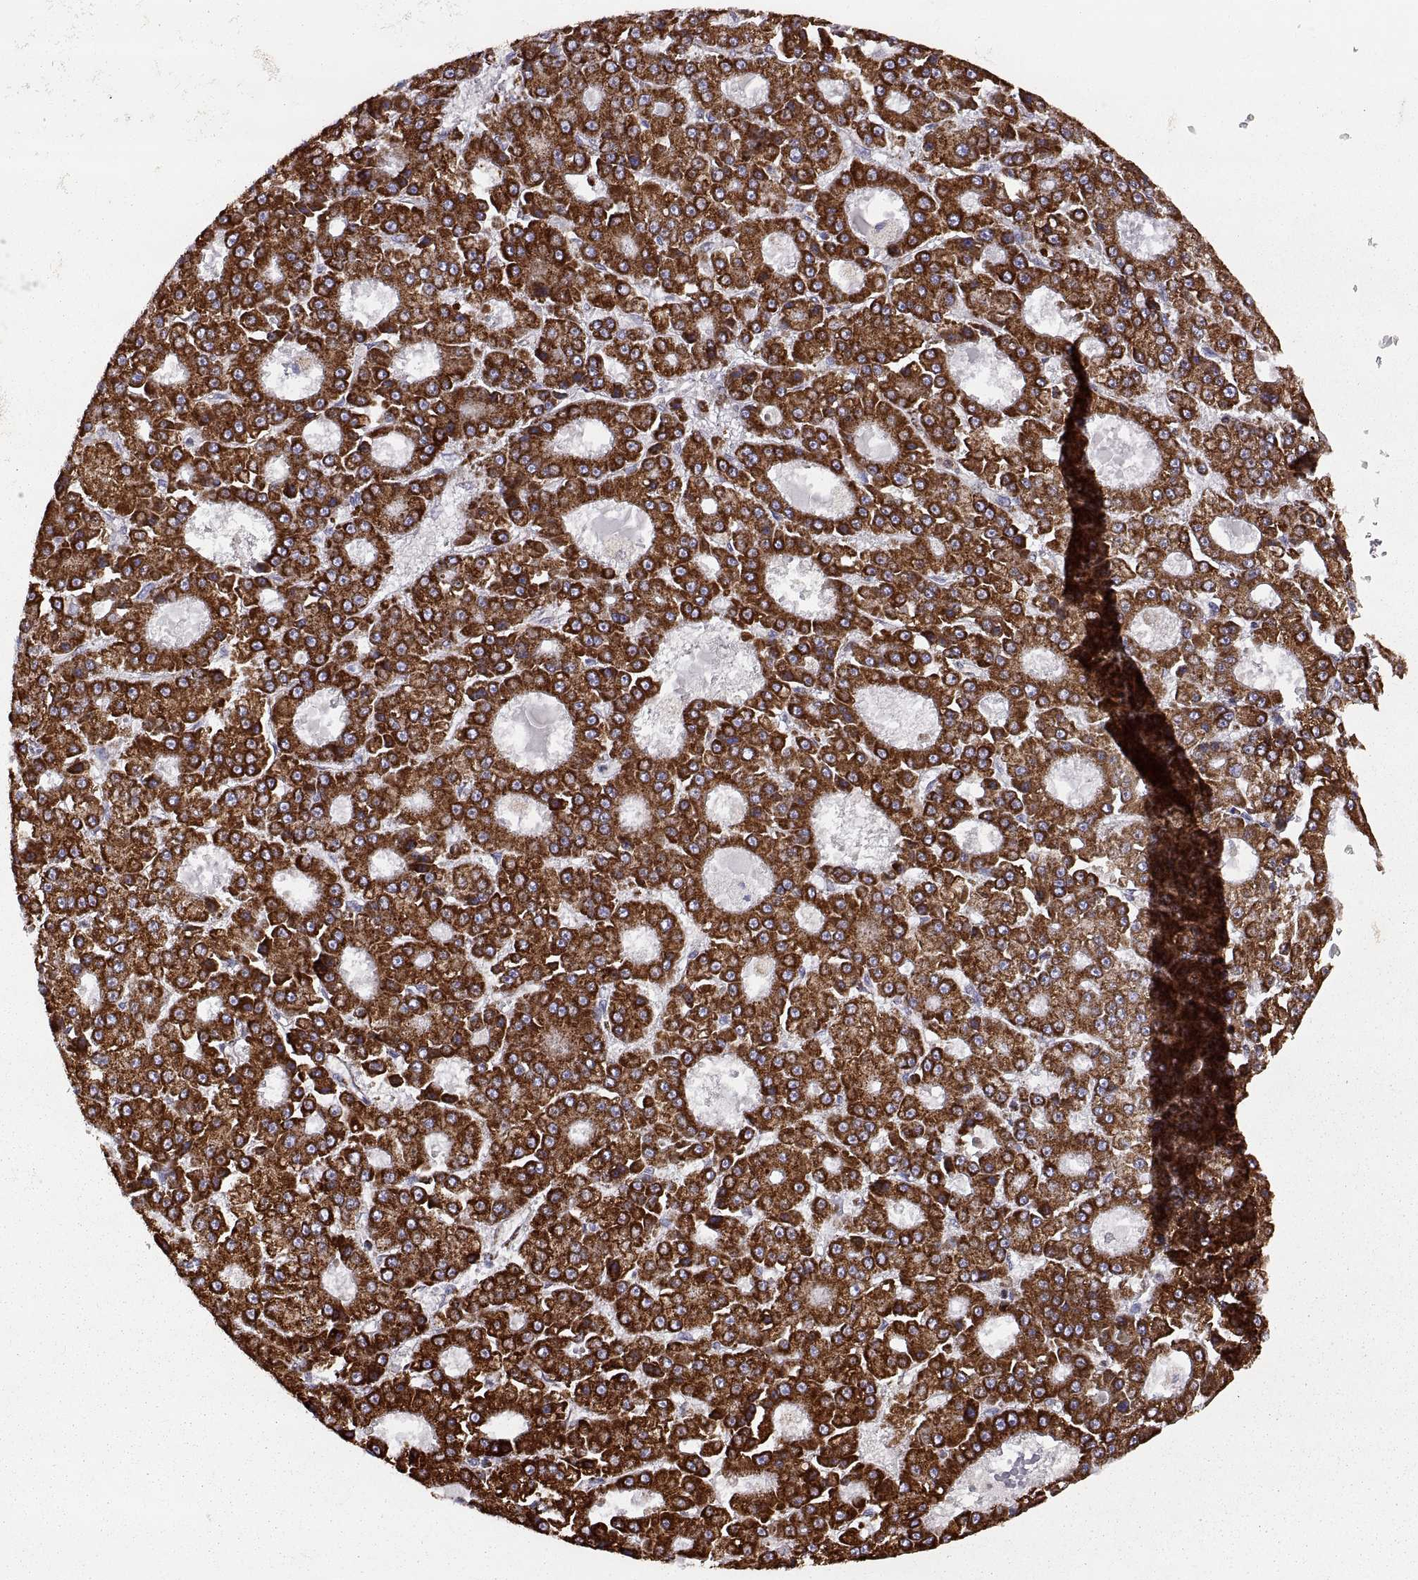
{"staining": {"intensity": "strong", "quantity": ">75%", "location": "cytoplasmic/membranous"}, "tissue": "liver cancer", "cell_type": "Tumor cells", "image_type": "cancer", "snomed": [{"axis": "morphology", "description": "Carcinoma, Hepatocellular, NOS"}, {"axis": "topography", "description": "Liver"}], "caption": "Immunohistochemical staining of hepatocellular carcinoma (liver) demonstrates high levels of strong cytoplasmic/membranous protein staining in approximately >75% of tumor cells.", "gene": "ARSD", "patient": {"sex": "male", "age": 70}}